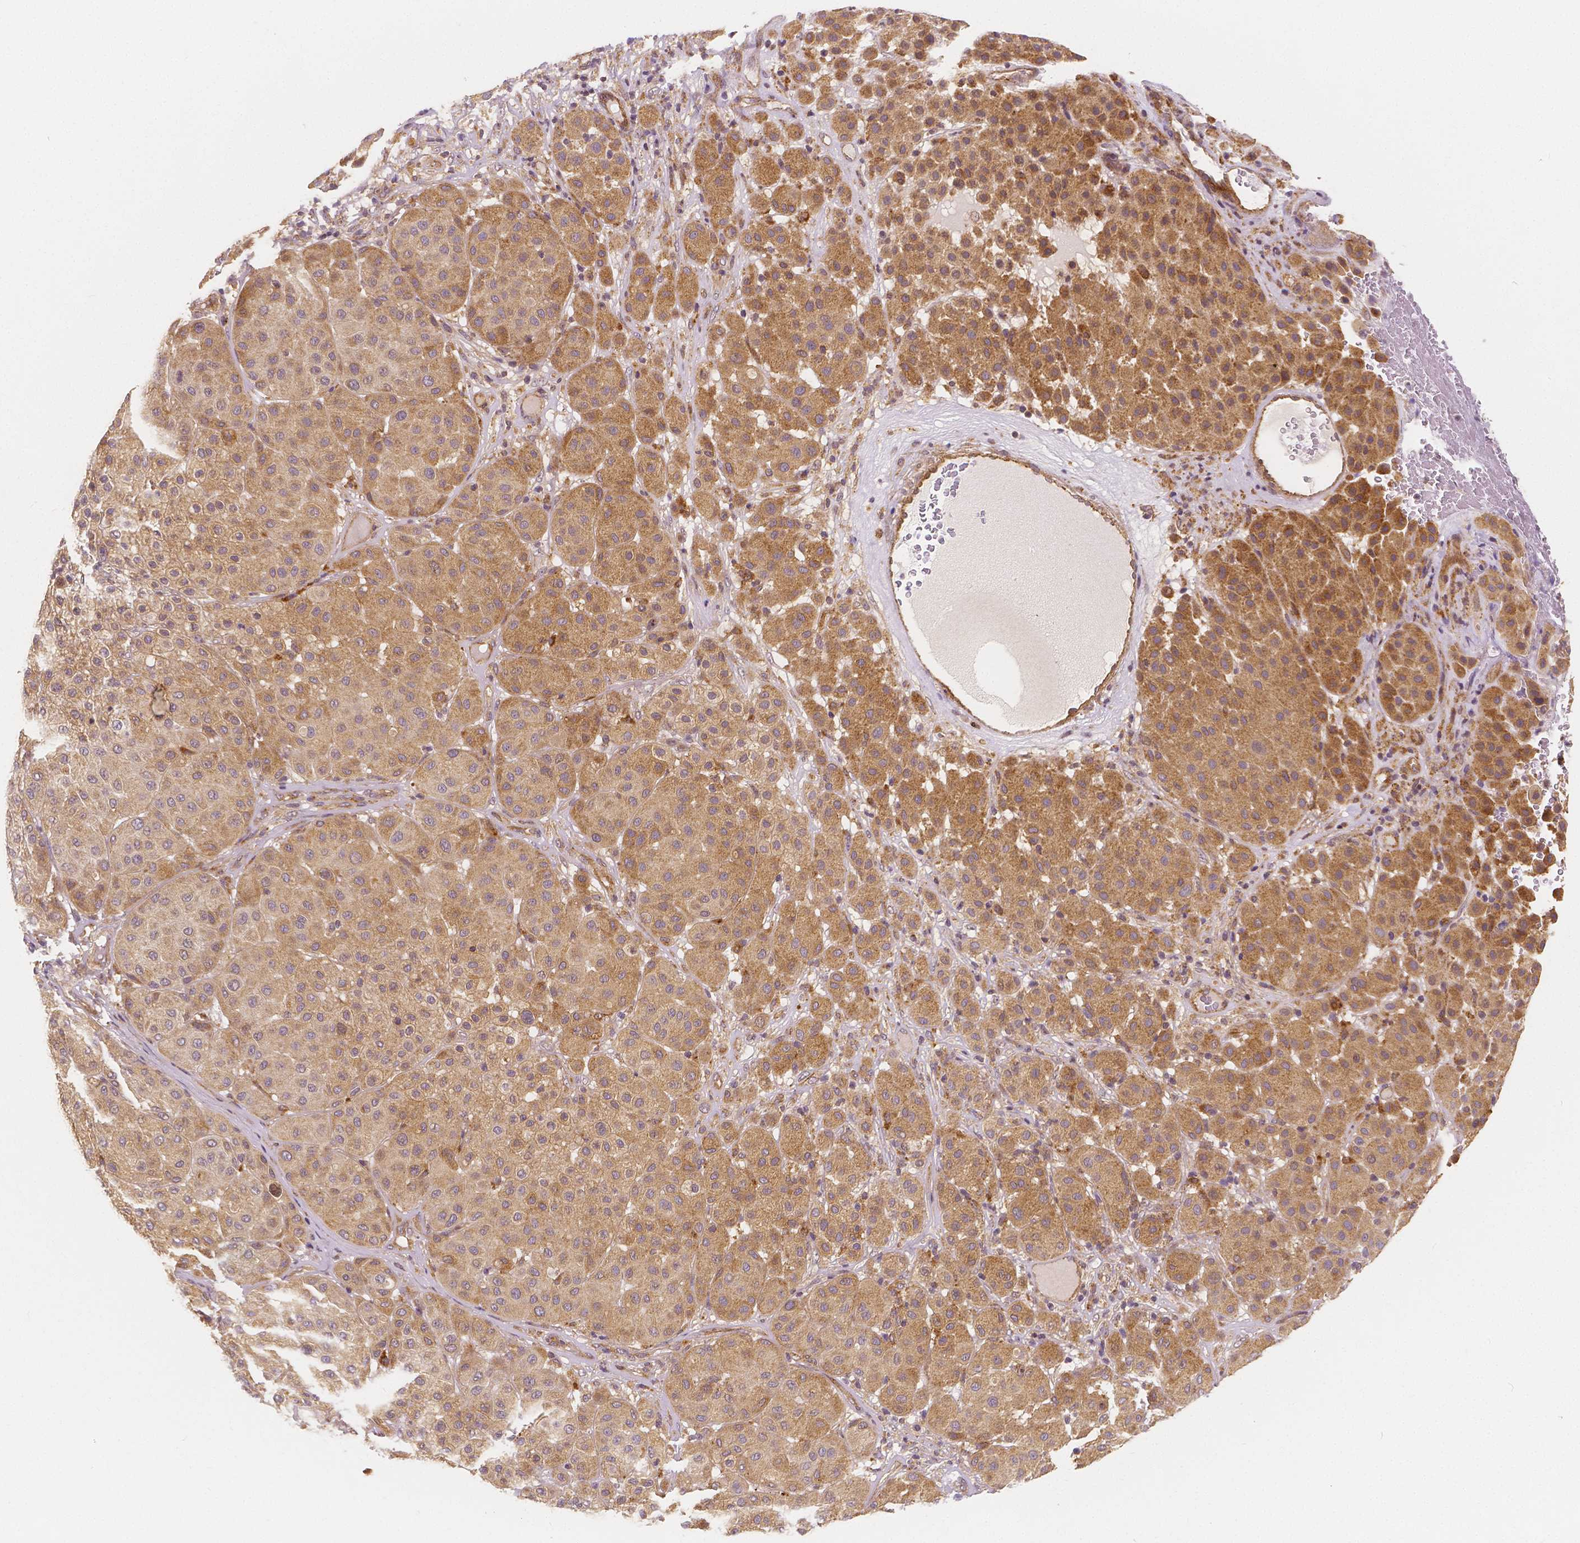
{"staining": {"intensity": "moderate", "quantity": ">75%", "location": "cytoplasmic/membranous"}, "tissue": "melanoma", "cell_type": "Tumor cells", "image_type": "cancer", "snomed": [{"axis": "morphology", "description": "Malignant melanoma, Metastatic site"}, {"axis": "topography", "description": "Smooth muscle"}], "caption": "A high-resolution histopathology image shows IHC staining of malignant melanoma (metastatic site), which exhibits moderate cytoplasmic/membranous staining in approximately >75% of tumor cells.", "gene": "SNX12", "patient": {"sex": "male", "age": 41}}